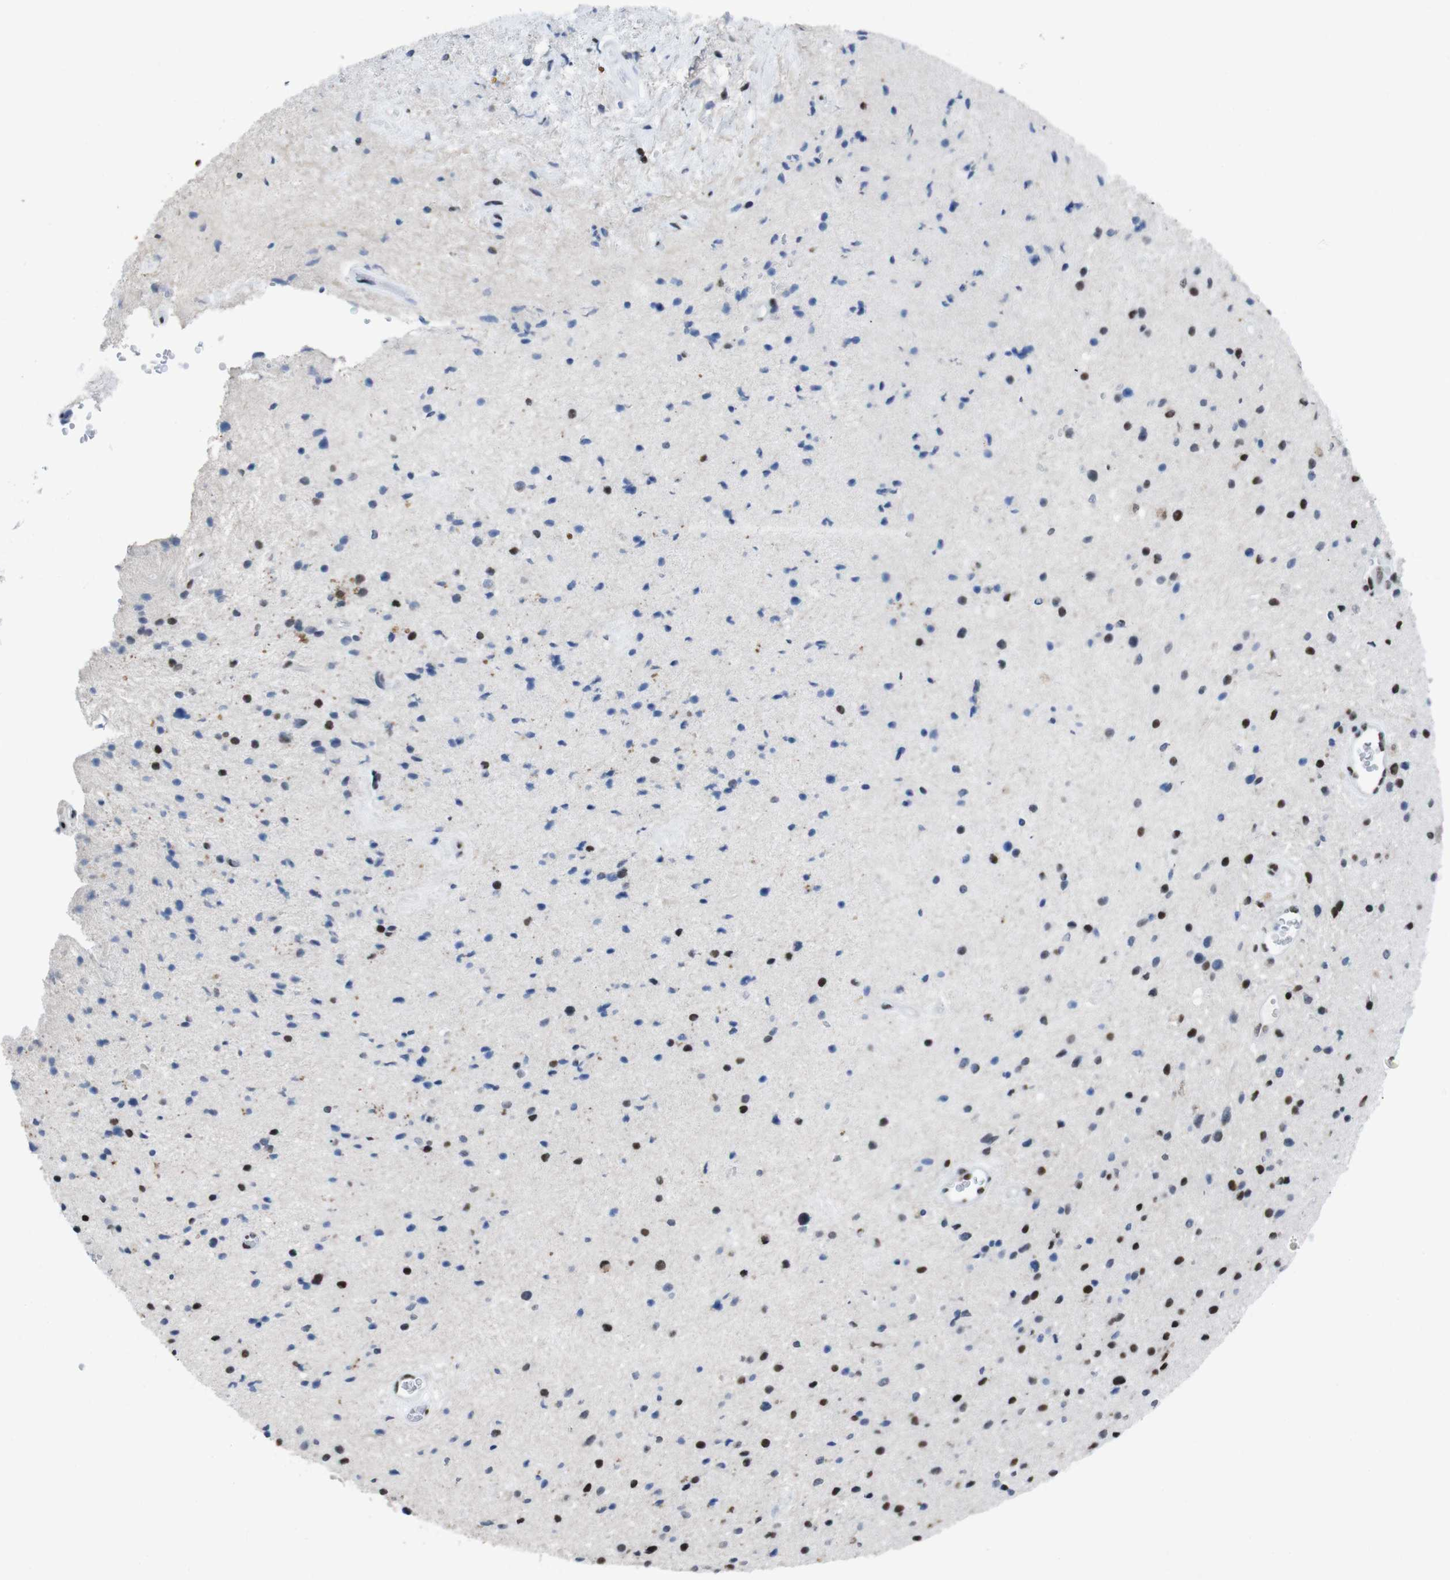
{"staining": {"intensity": "moderate", "quantity": "25%-75%", "location": "nuclear"}, "tissue": "glioma", "cell_type": "Tumor cells", "image_type": "cancer", "snomed": [{"axis": "morphology", "description": "Glioma, malignant, High grade"}, {"axis": "topography", "description": "Brain"}], "caption": "Protein staining of malignant glioma (high-grade) tissue demonstrates moderate nuclear positivity in about 25%-75% of tumor cells. The protein of interest is stained brown, and the nuclei are stained in blue (DAB IHC with brightfield microscopy, high magnification).", "gene": "PIP4P2", "patient": {"sex": "male", "age": 33}}